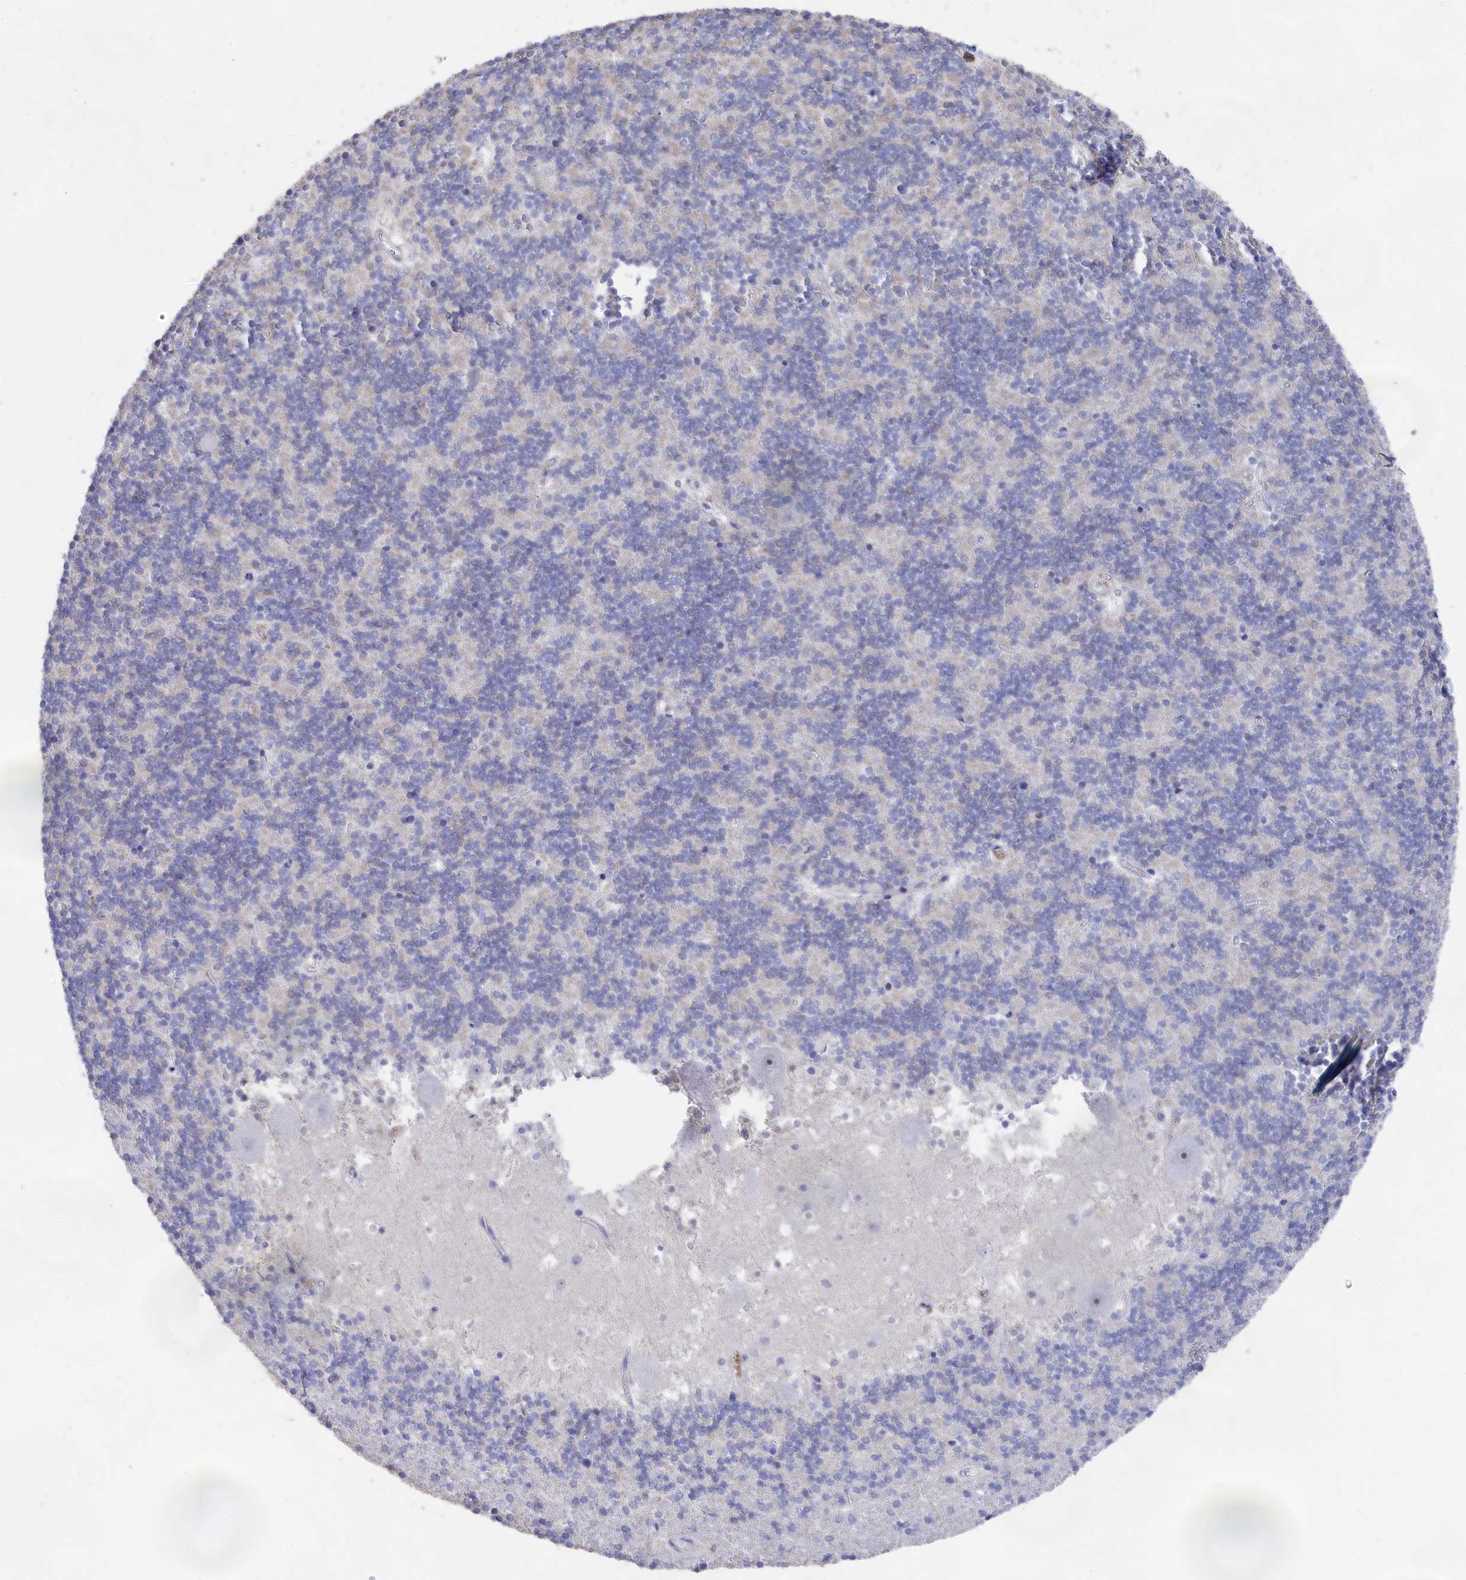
{"staining": {"intensity": "negative", "quantity": "none", "location": "none"}, "tissue": "cerebellum", "cell_type": "Cells in granular layer", "image_type": "normal", "snomed": [{"axis": "morphology", "description": "Normal tissue, NOS"}, {"axis": "topography", "description": "Cerebellum"}], "caption": "The photomicrograph displays no staining of cells in granular layer in normal cerebellum. The staining was performed using DAB to visualize the protein expression in brown, while the nuclei were stained in blue with hematoxylin (Magnification: 20x).", "gene": "SEMG2", "patient": {"sex": "male", "age": 54}}